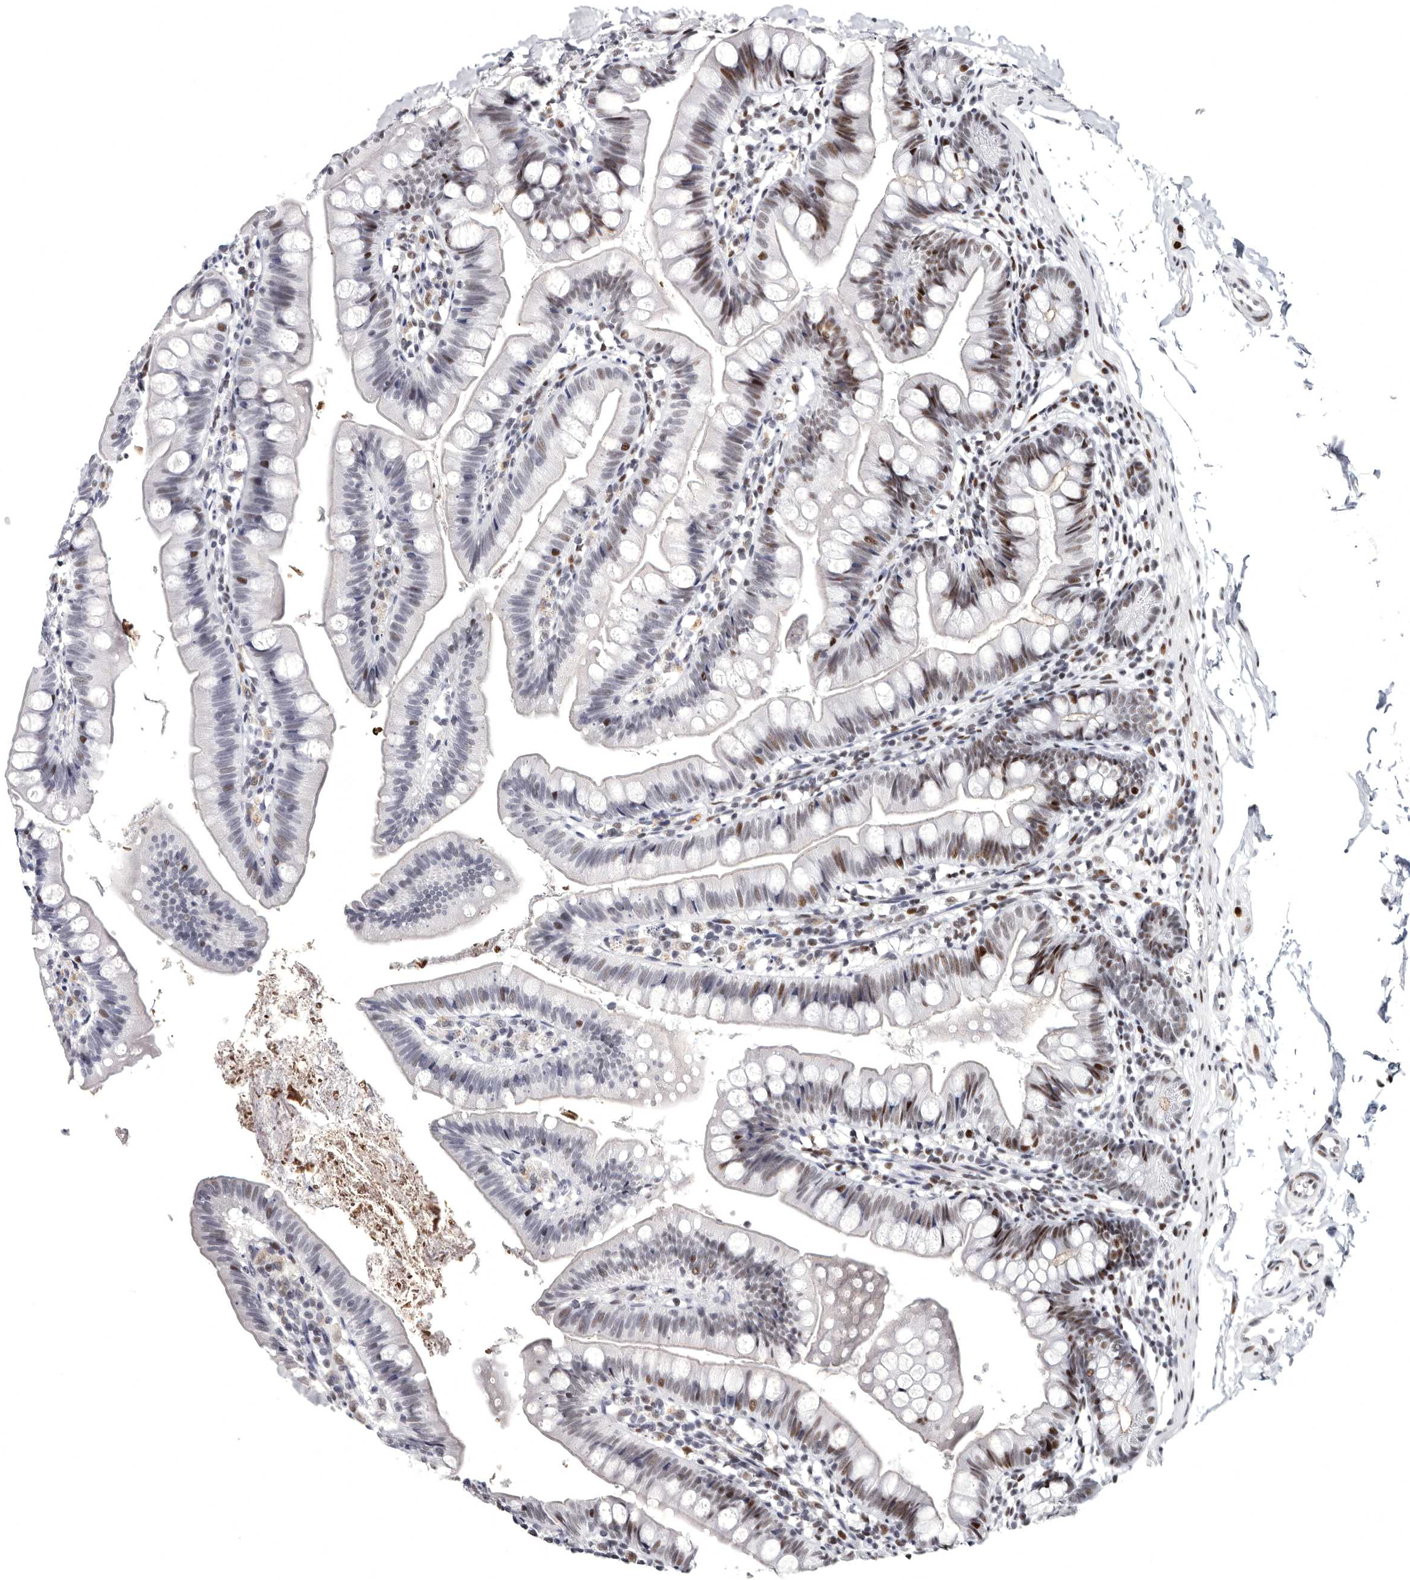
{"staining": {"intensity": "moderate", "quantity": "<25%", "location": "nuclear"}, "tissue": "small intestine", "cell_type": "Glandular cells", "image_type": "normal", "snomed": [{"axis": "morphology", "description": "Normal tissue, NOS"}, {"axis": "topography", "description": "Small intestine"}], "caption": "Moderate nuclear expression for a protein is seen in about <25% of glandular cells of benign small intestine using IHC.", "gene": "WRAP73", "patient": {"sex": "male", "age": 7}}